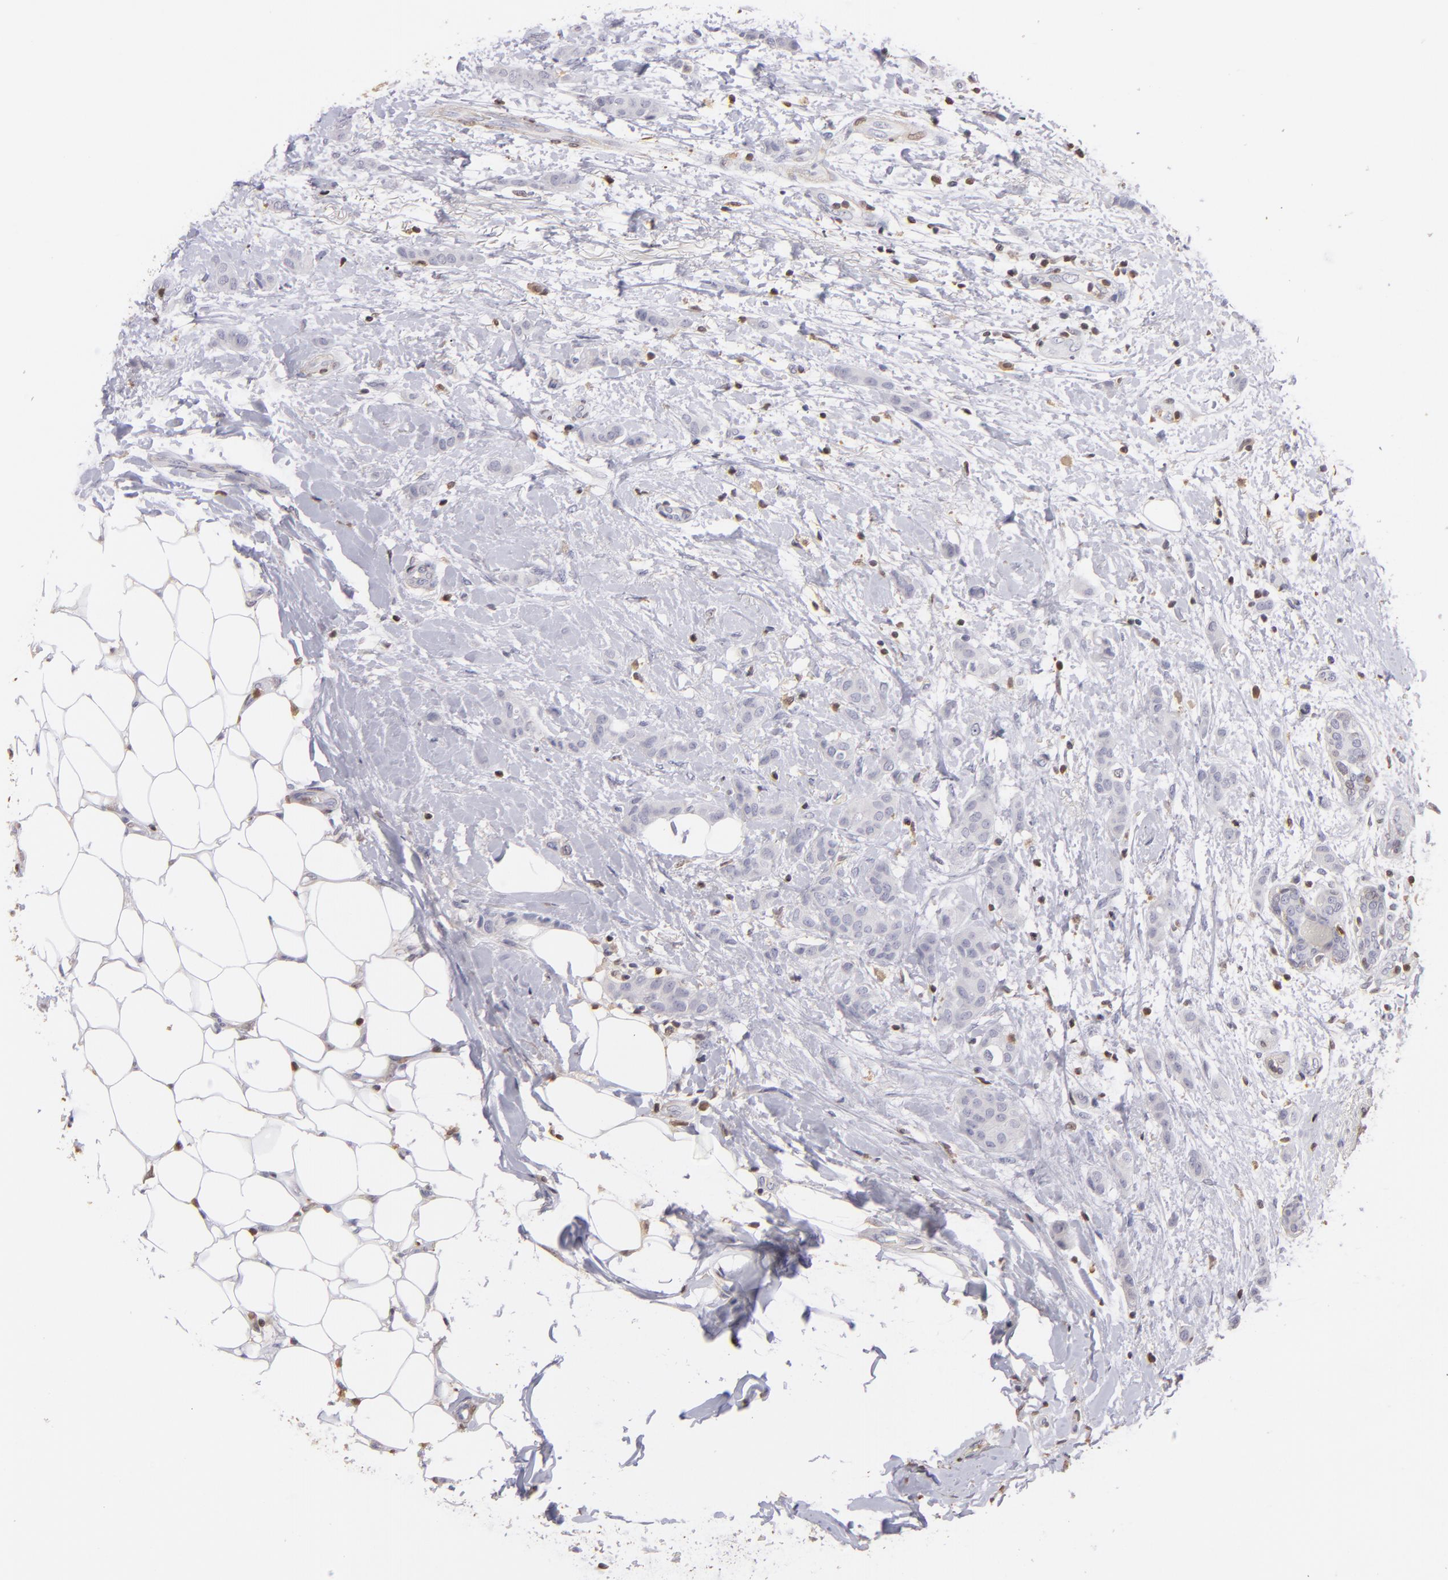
{"staining": {"intensity": "negative", "quantity": "none", "location": "none"}, "tissue": "breast cancer", "cell_type": "Tumor cells", "image_type": "cancer", "snomed": [{"axis": "morphology", "description": "Lobular carcinoma"}, {"axis": "topography", "description": "Breast"}], "caption": "High power microscopy photomicrograph of an immunohistochemistry image of breast cancer, revealing no significant staining in tumor cells.", "gene": "S100A2", "patient": {"sex": "female", "age": 55}}